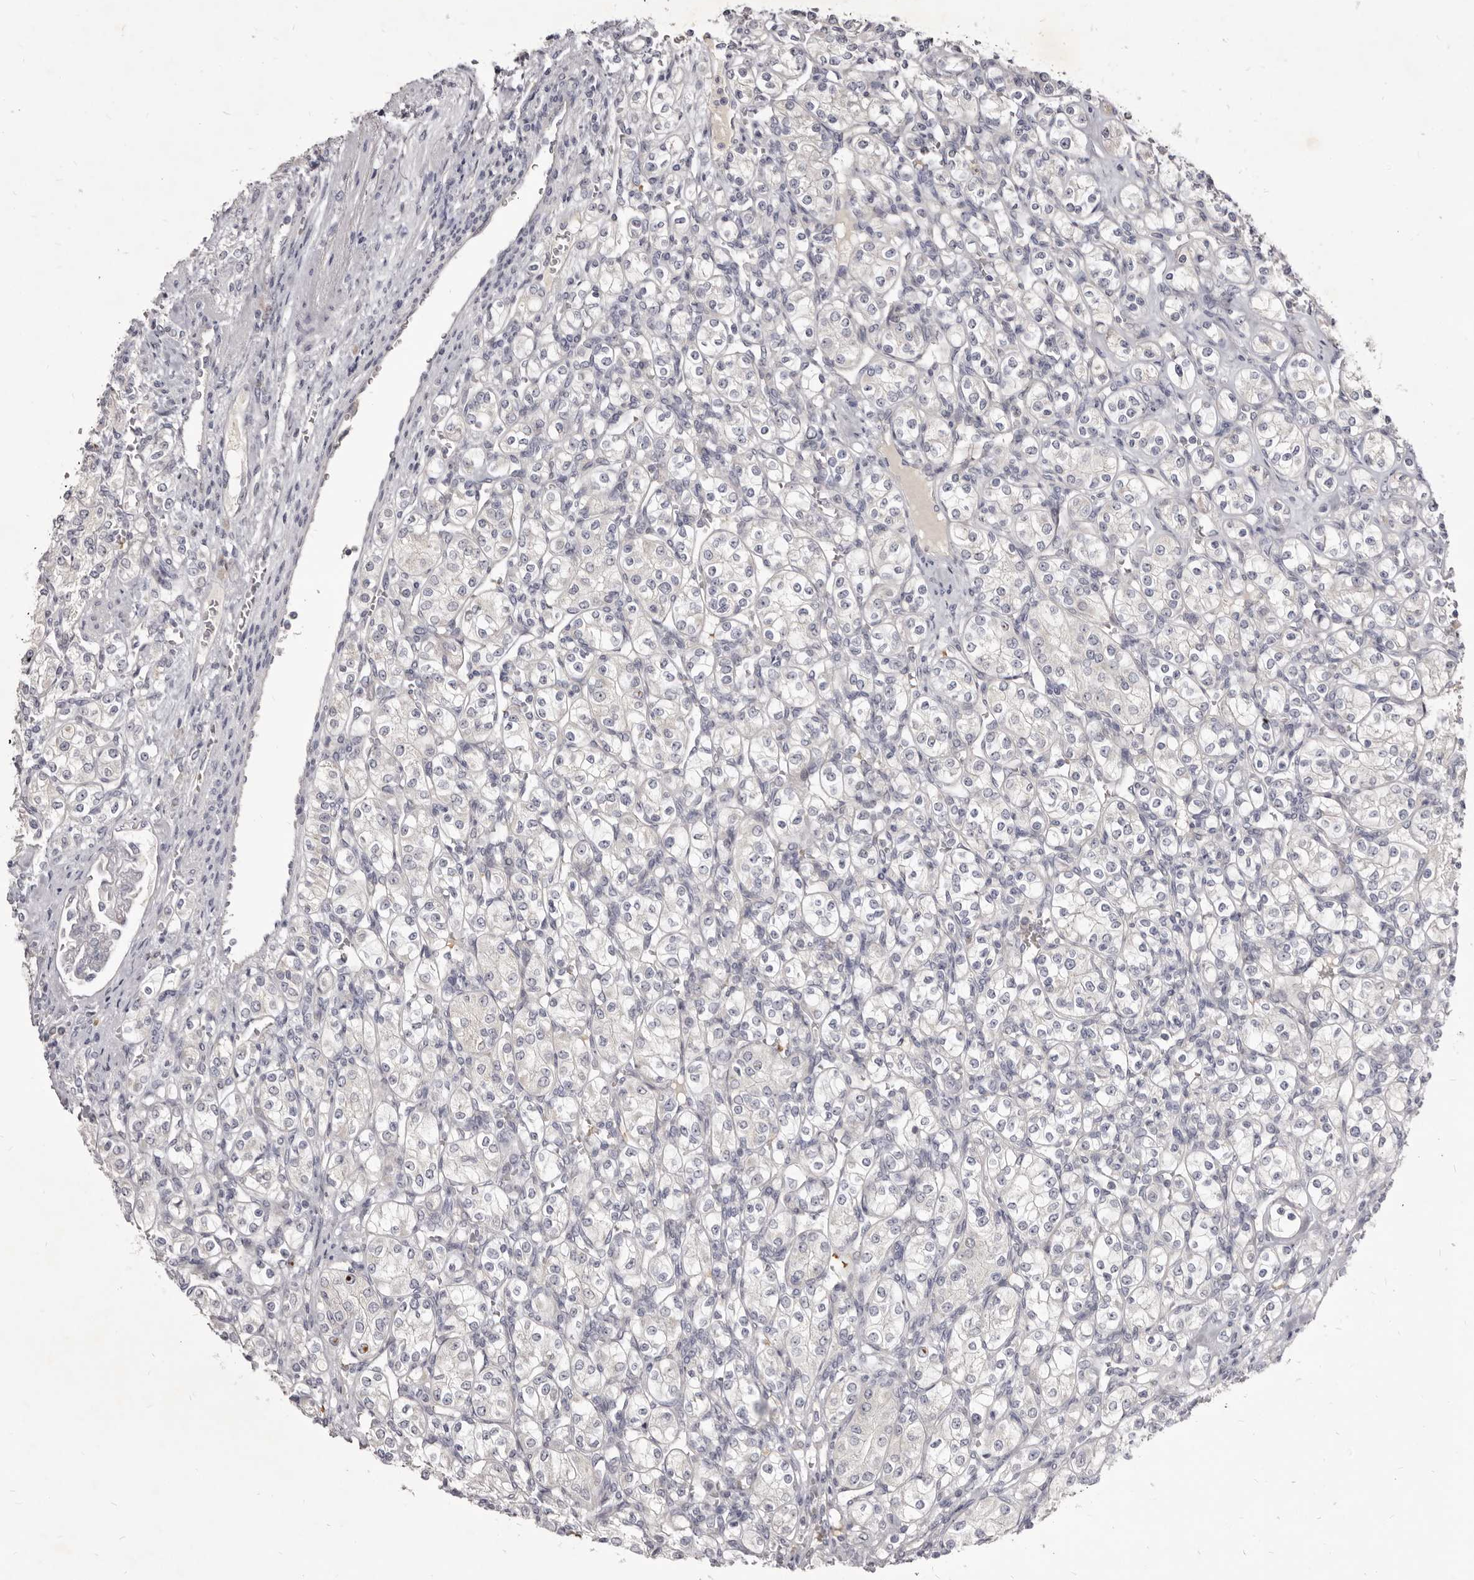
{"staining": {"intensity": "negative", "quantity": "none", "location": "none"}, "tissue": "renal cancer", "cell_type": "Tumor cells", "image_type": "cancer", "snomed": [{"axis": "morphology", "description": "Adenocarcinoma, NOS"}, {"axis": "topography", "description": "Kidney"}], "caption": "A high-resolution image shows IHC staining of renal cancer (adenocarcinoma), which reveals no significant staining in tumor cells. (IHC, brightfield microscopy, high magnification).", "gene": "KIF2B", "patient": {"sex": "male", "age": 77}}